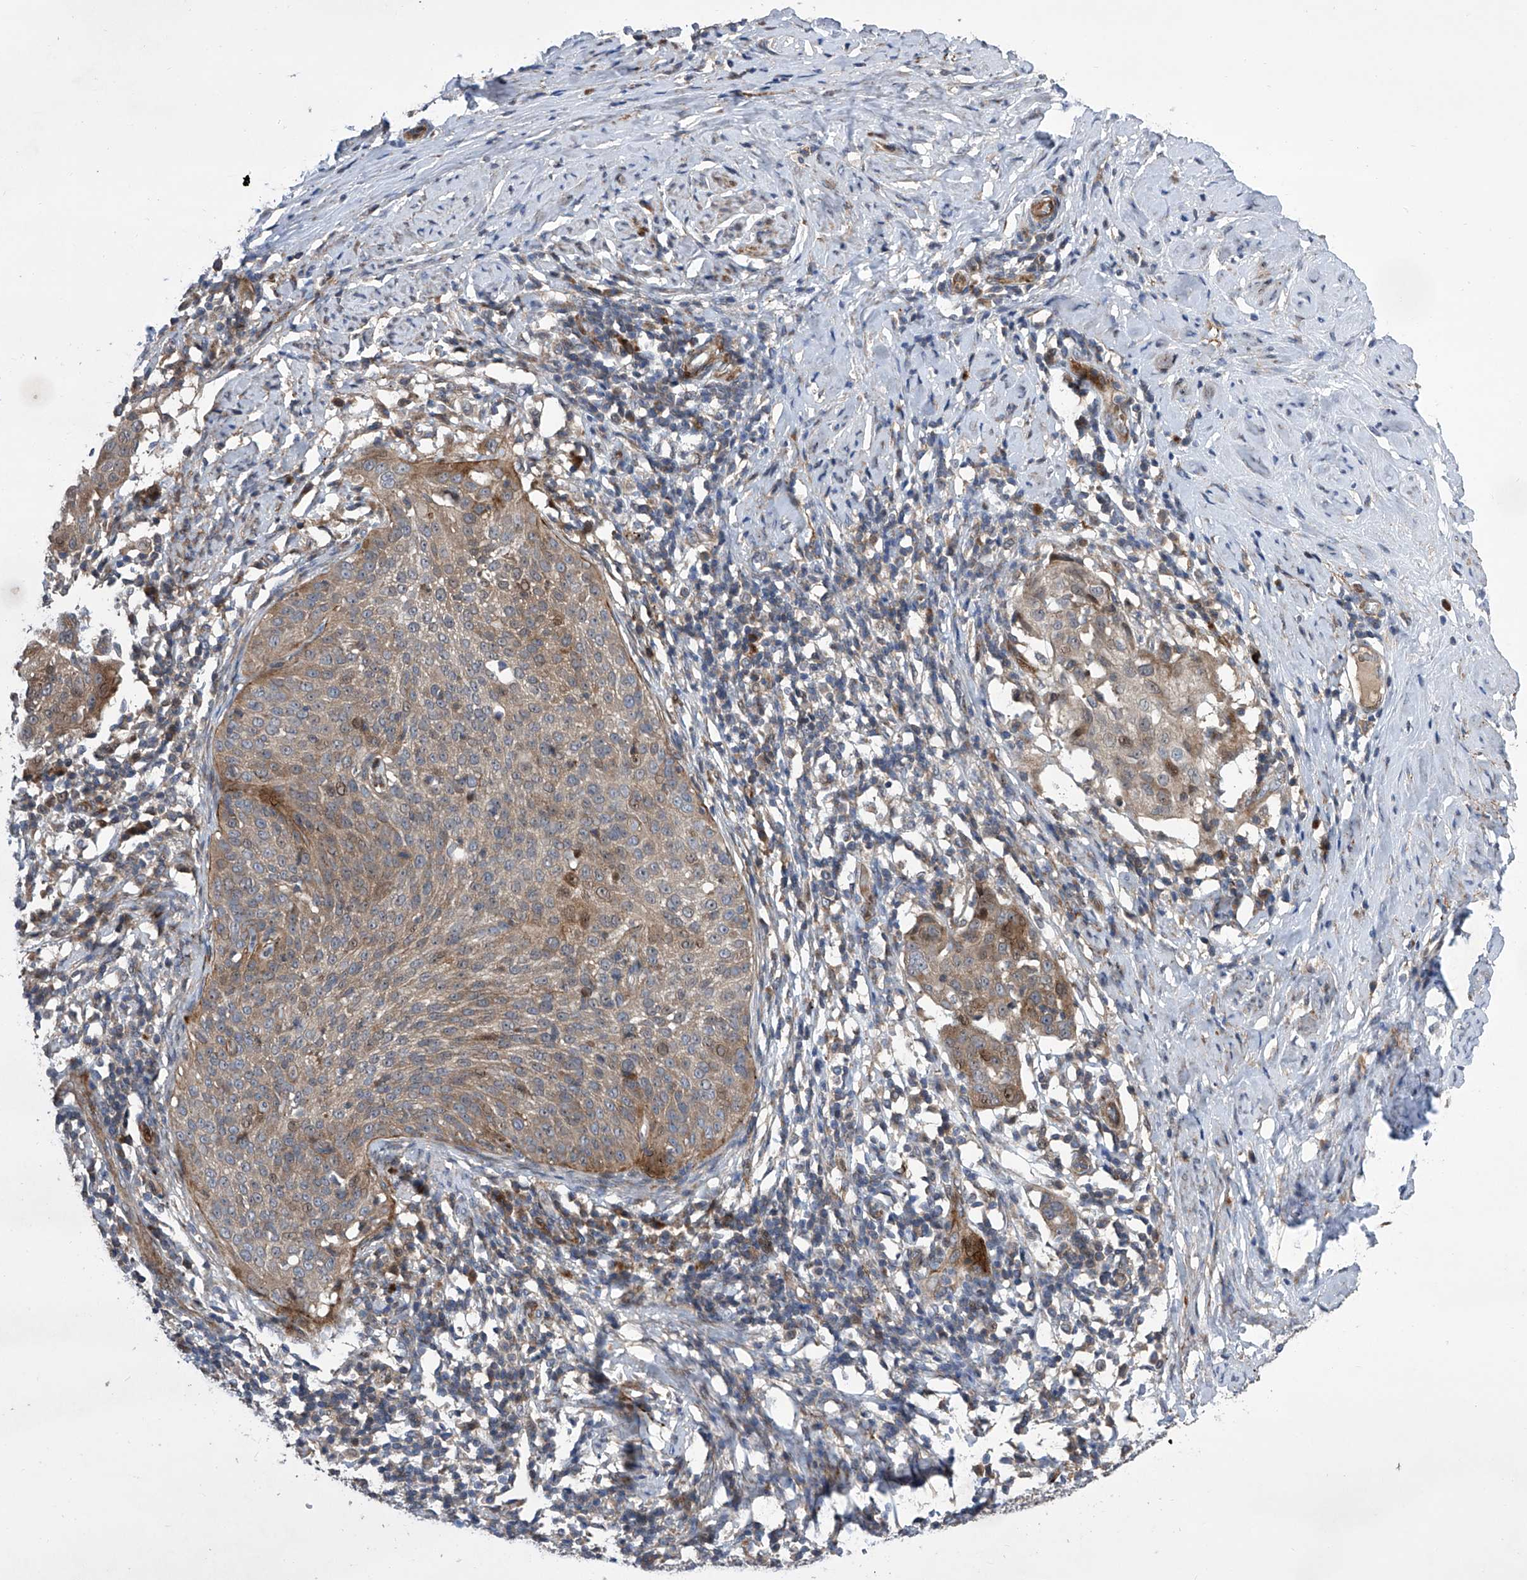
{"staining": {"intensity": "weak", "quantity": ">75%", "location": "cytoplasmic/membranous,nuclear"}, "tissue": "cervical cancer", "cell_type": "Tumor cells", "image_type": "cancer", "snomed": [{"axis": "morphology", "description": "Squamous cell carcinoma, NOS"}, {"axis": "topography", "description": "Cervix"}], "caption": "IHC photomicrograph of neoplastic tissue: human cervical cancer stained using immunohistochemistry (IHC) reveals low levels of weak protein expression localized specifically in the cytoplasmic/membranous and nuclear of tumor cells, appearing as a cytoplasmic/membranous and nuclear brown color.", "gene": "USF3", "patient": {"sex": "female", "age": 51}}